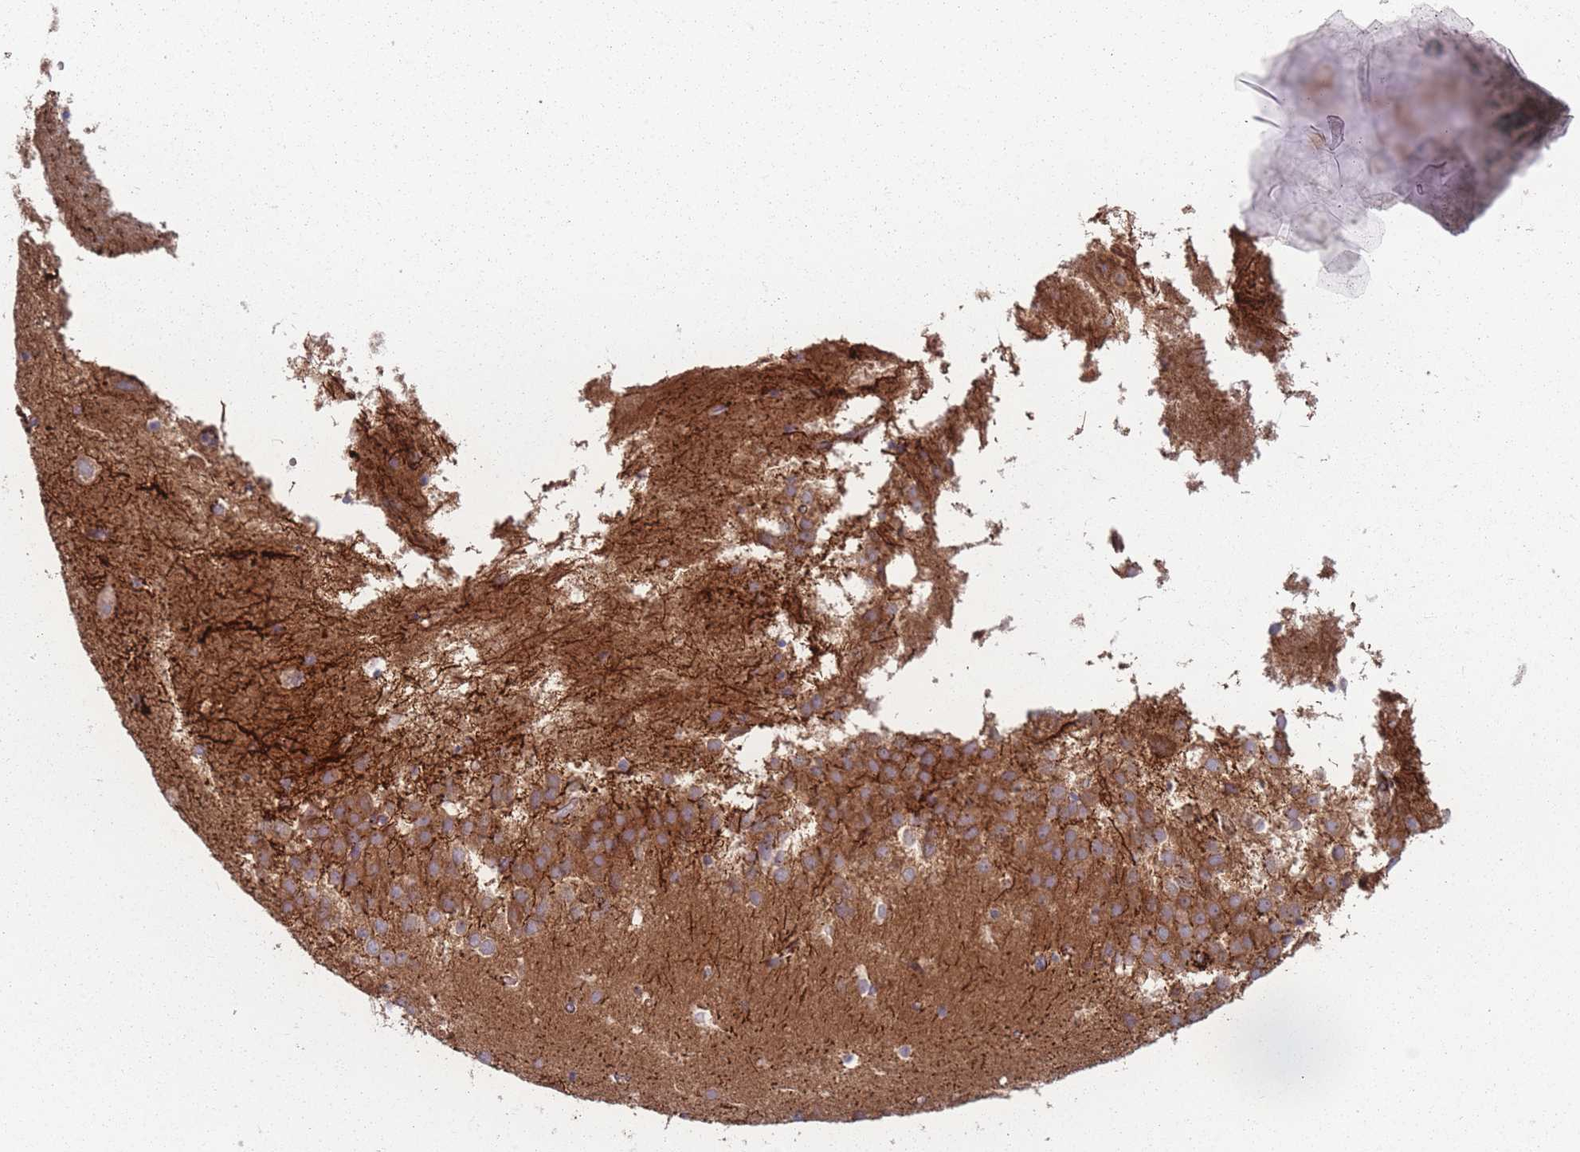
{"staining": {"intensity": "weak", "quantity": "25%-75%", "location": "cytoplasmic/membranous"}, "tissue": "hippocampus", "cell_type": "Glial cells", "image_type": "normal", "snomed": [{"axis": "morphology", "description": "Normal tissue, NOS"}, {"axis": "topography", "description": "Hippocampus"}], "caption": "IHC micrograph of benign hippocampus: hippocampus stained using IHC reveals low levels of weak protein expression localized specifically in the cytoplasmic/membranous of glial cells, appearing as a cytoplasmic/membranous brown color.", "gene": "EEF1AKMT2", "patient": {"sex": "female", "age": 52}}